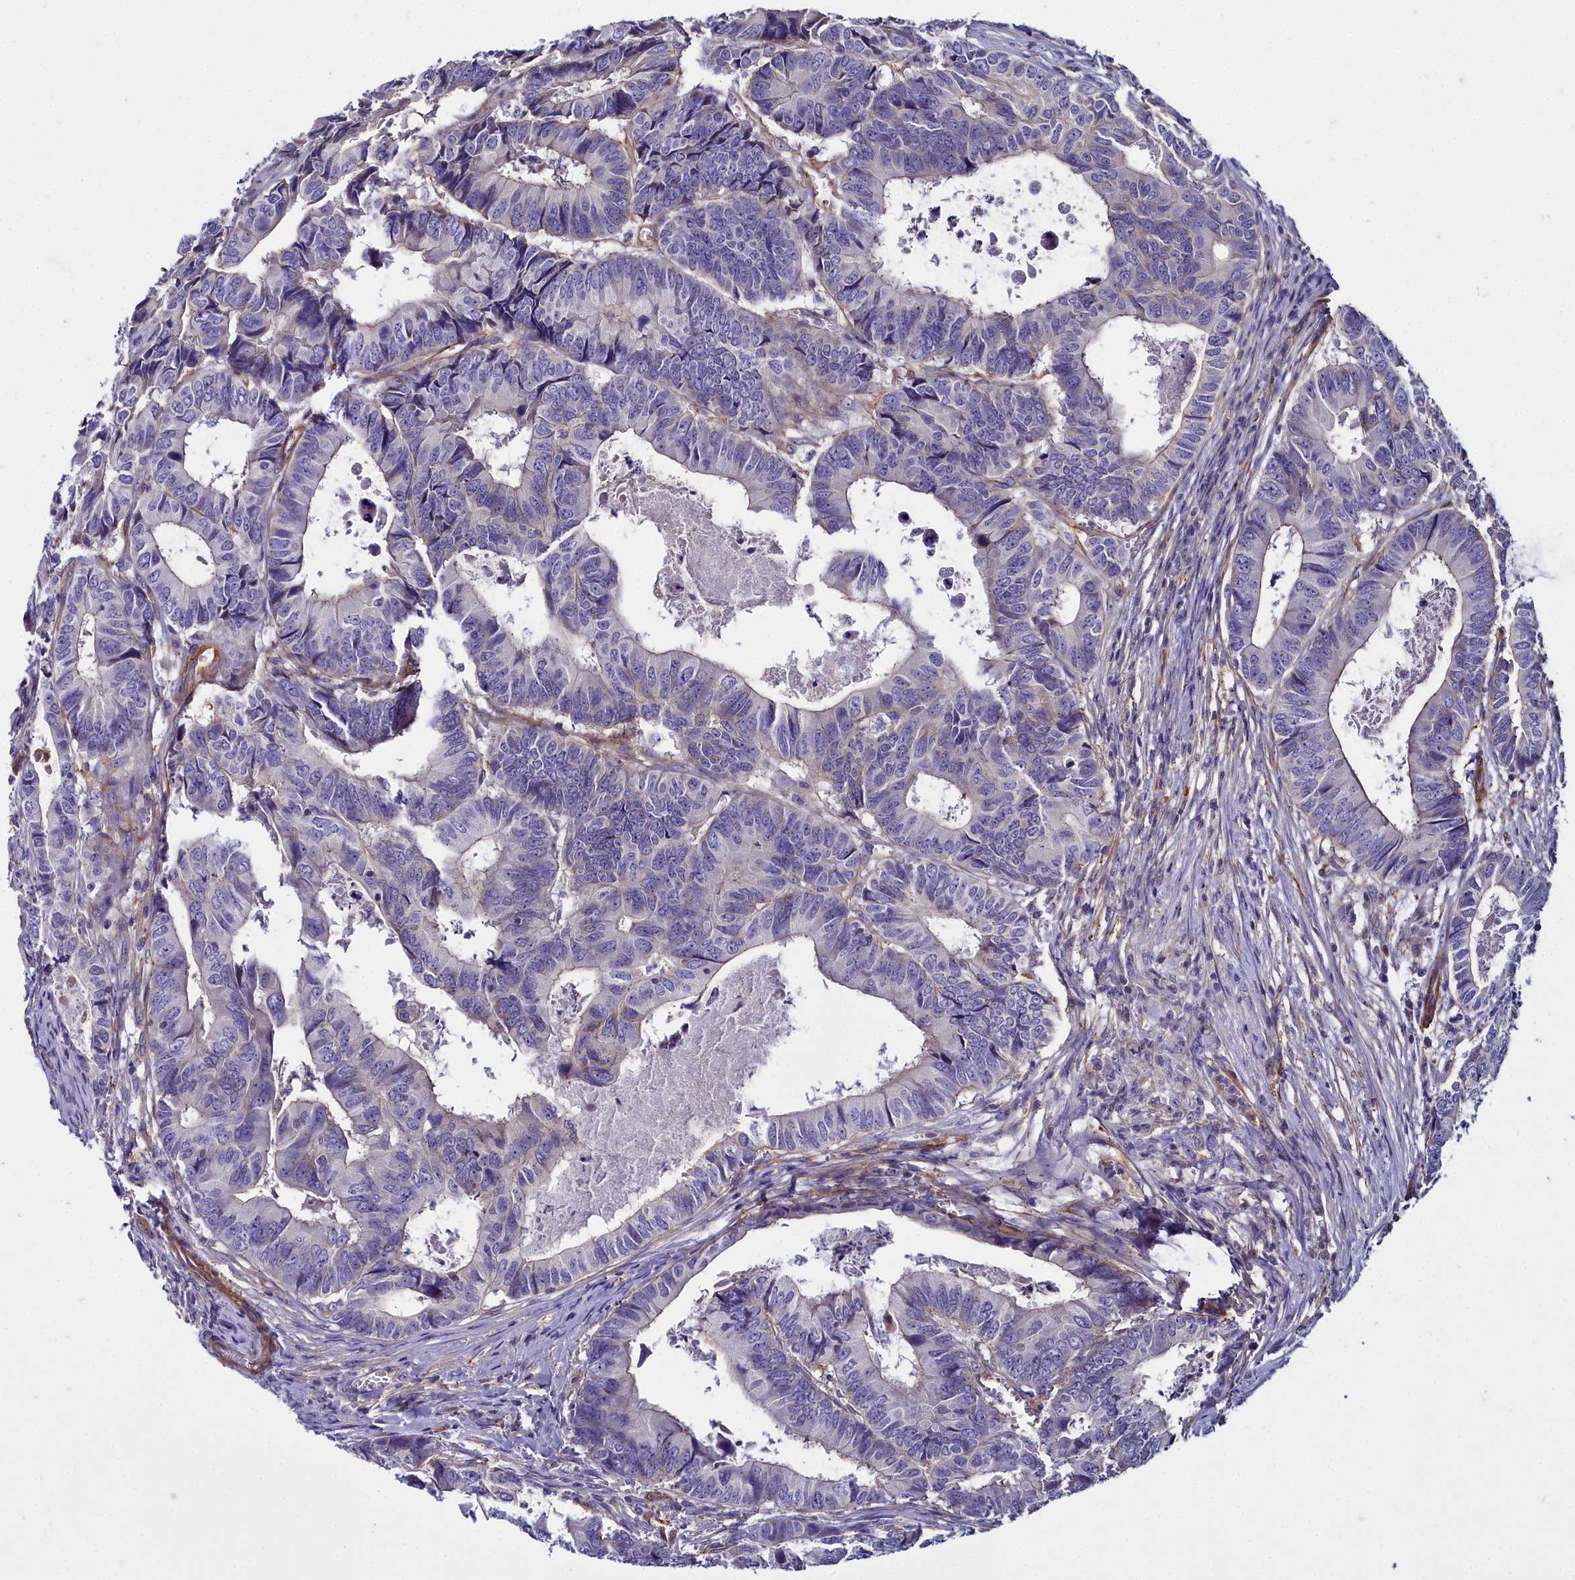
{"staining": {"intensity": "negative", "quantity": "none", "location": "none"}, "tissue": "colorectal cancer", "cell_type": "Tumor cells", "image_type": "cancer", "snomed": [{"axis": "morphology", "description": "Adenocarcinoma, NOS"}, {"axis": "topography", "description": "Colon"}], "caption": "IHC histopathology image of neoplastic tissue: human colorectal cancer stained with DAB (3,3'-diaminobenzidine) reveals no significant protein staining in tumor cells.", "gene": "FADS3", "patient": {"sex": "male", "age": 85}}